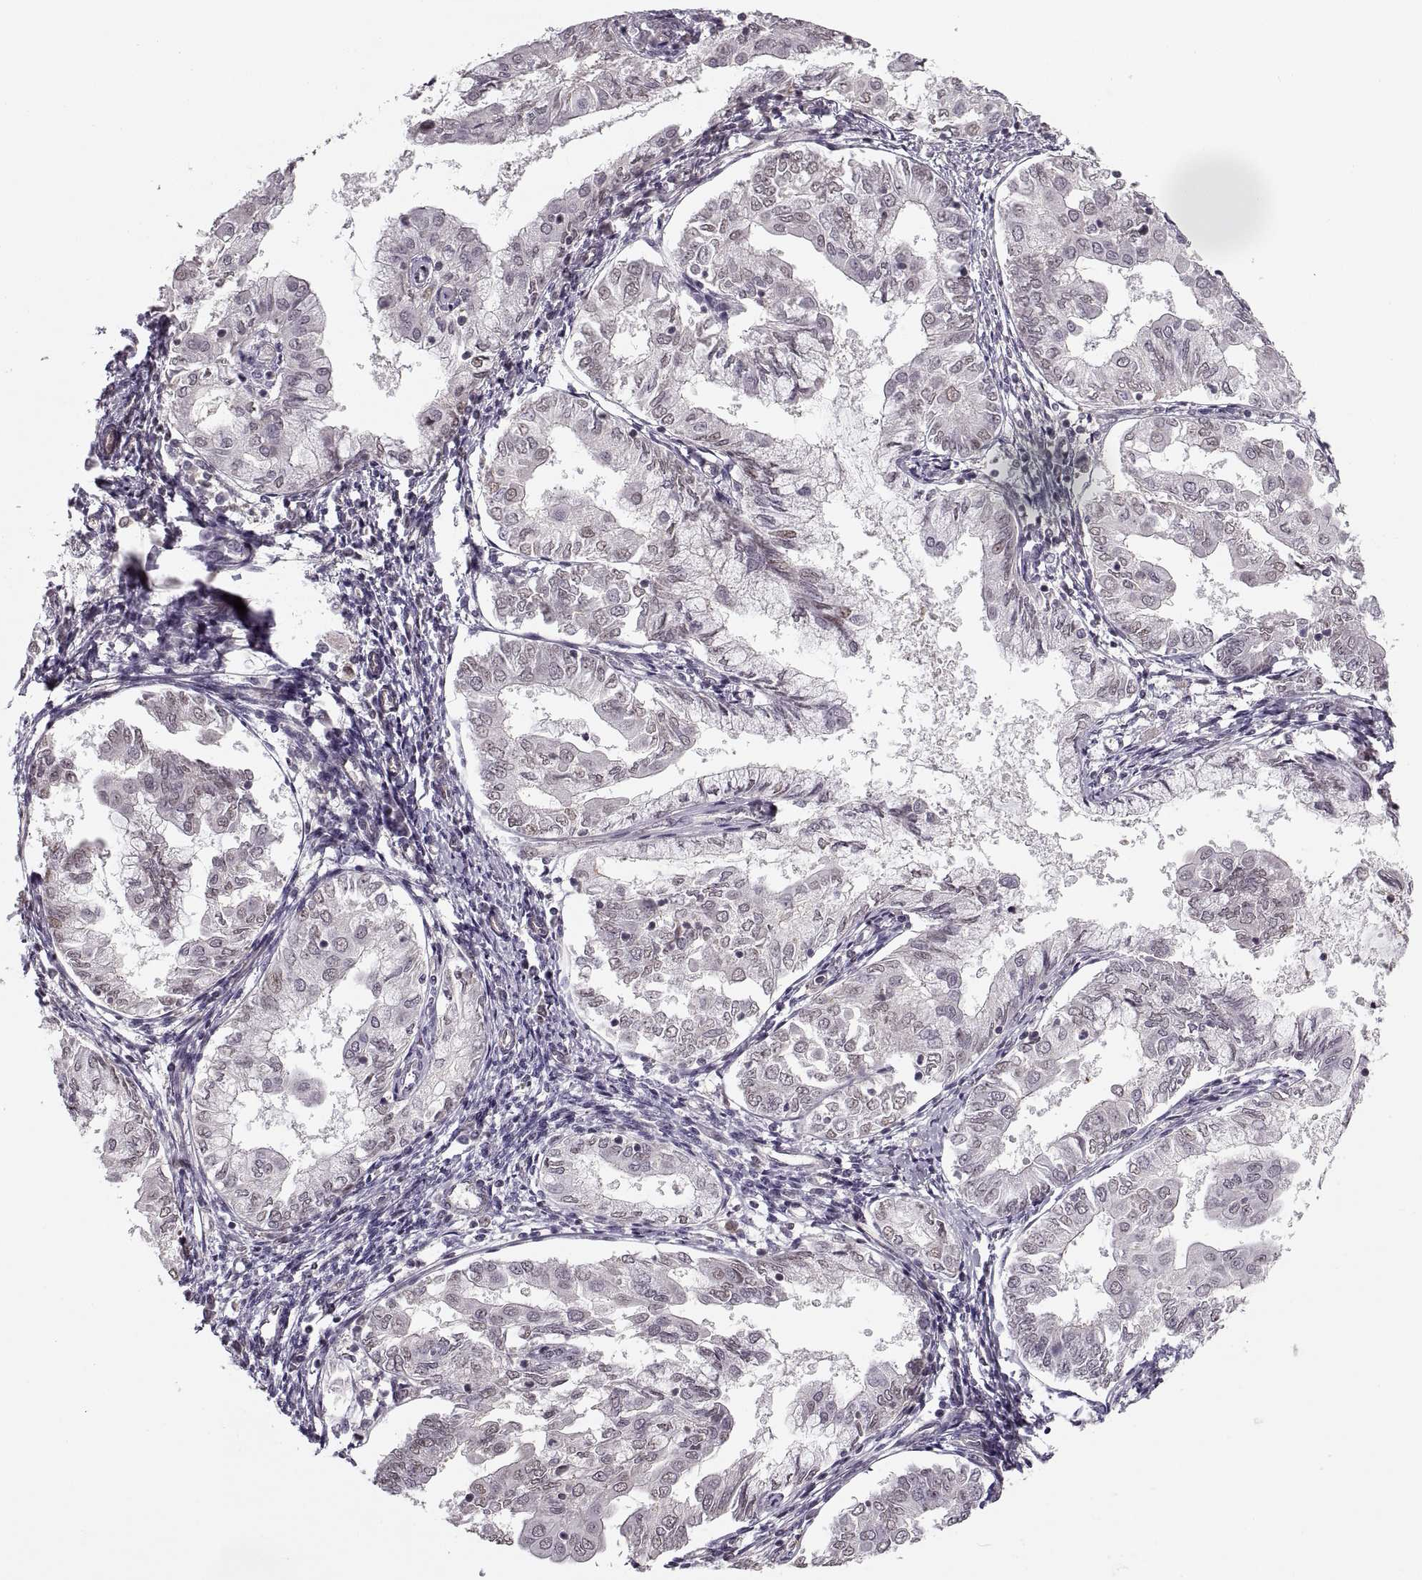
{"staining": {"intensity": "negative", "quantity": "none", "location": "none"}, "tissue": "endometrial cancer", "cell_type": "Tumor cells", "image_type": "cancer", "snomed": [{"axis": "morphology", "description": "Adenocarcinoma, NOS"}, {"axis": "topography", "description": "Endometrium"}], "caption": "Tumor cells are negative for protein expression in human endometrial cancer.", "gene": "LUZP2", "patient": {"sex": "female", "age": 68}}